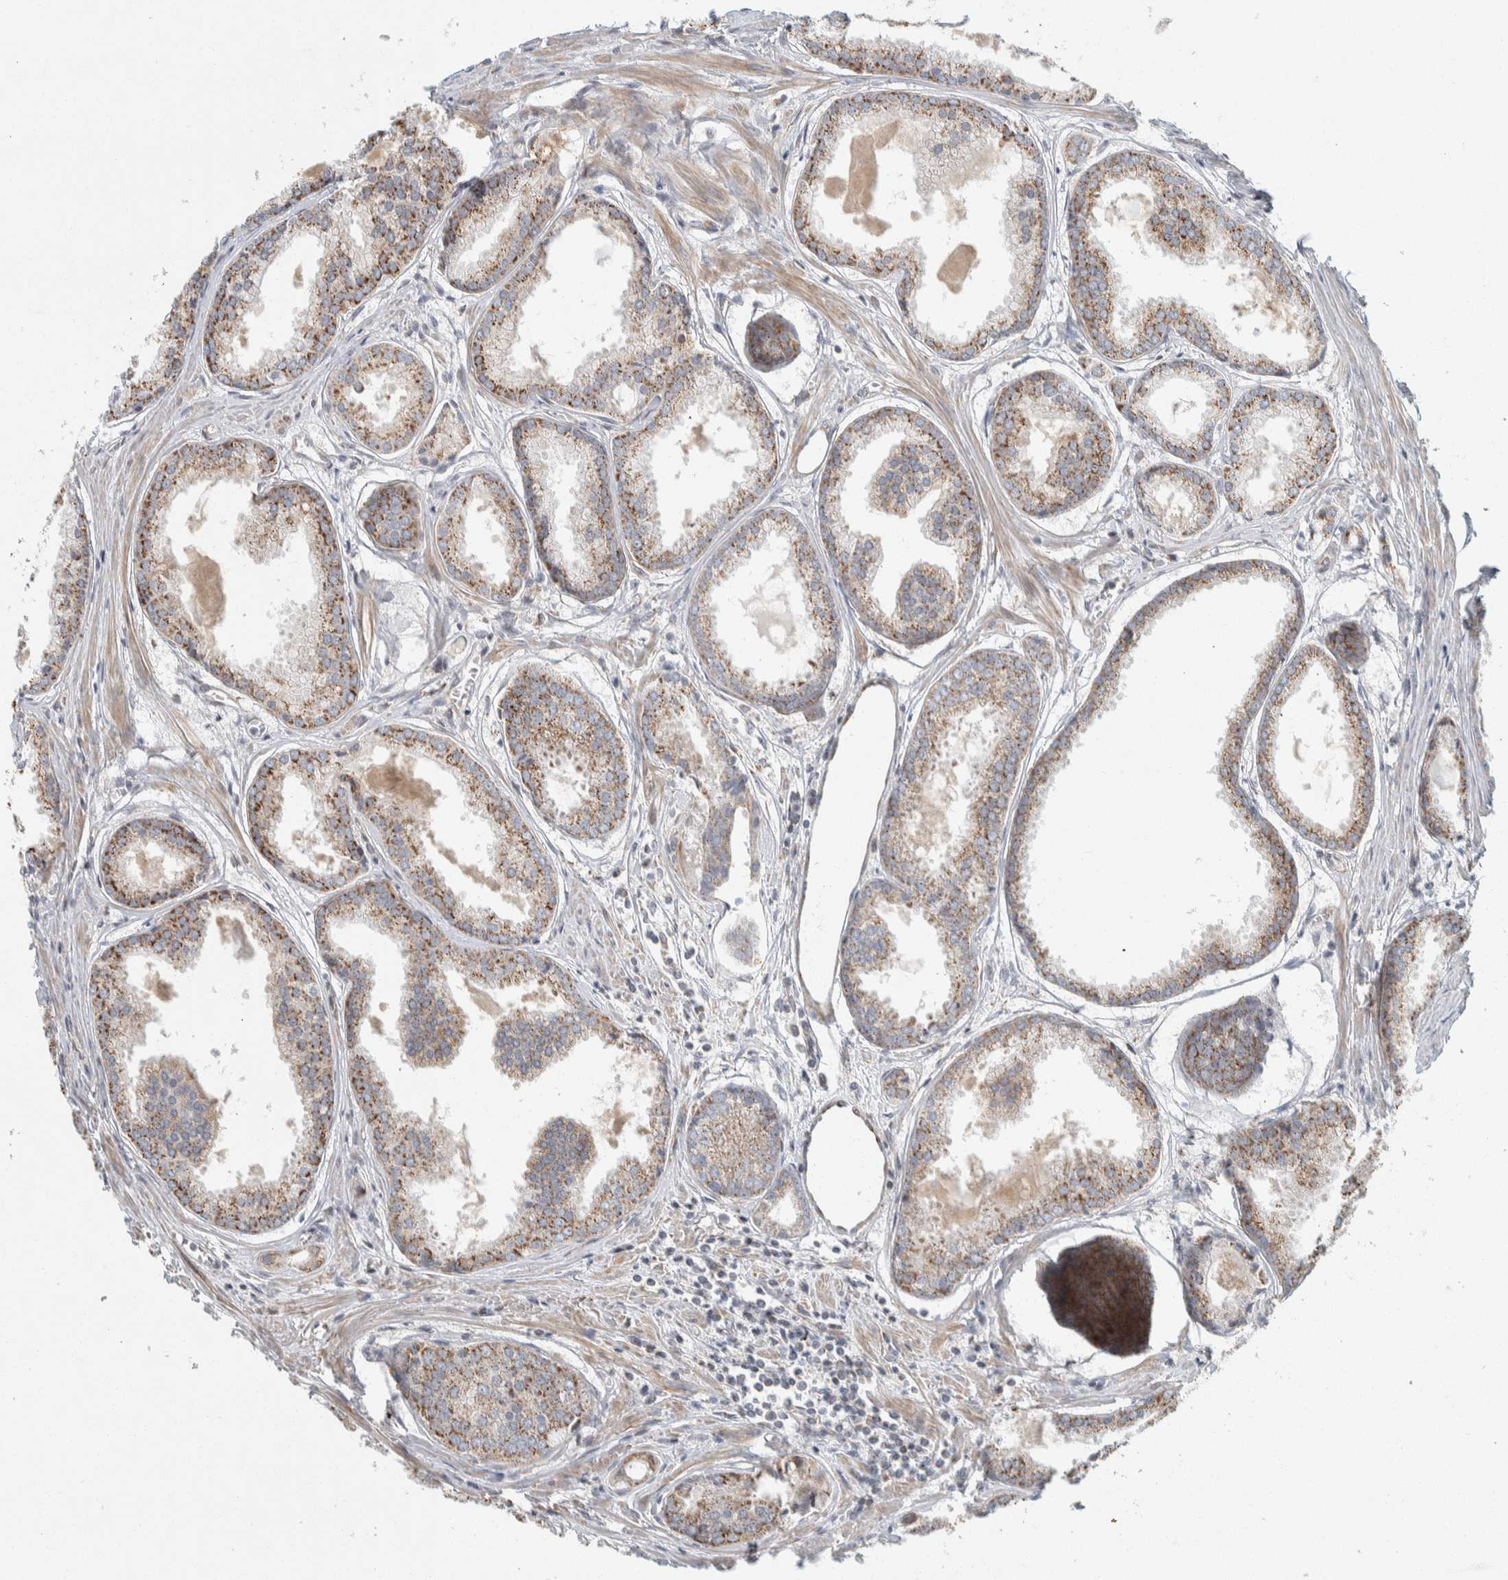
{"staining": {"intensity": "moderate", "quantity": ">75%", "location": "cytoplasmic/membranous"}, "tissue": "prostate cancer", "cell_type": "Tumor cells", "image_type": "cancer", "snomed": [{"axis": "morphology", "description": "Adenocarcinoma, Low grade"}, {"axis": "topography", "description": "Prostate"}], "caption": "The immunohistochemical stain labels moderate cytoplasmic/membranous expression in tumor cells of prostate cancer (adenocarcinoma (low-grade)) tissue.", "gene": "AFP", "patient": {"sex": "male", "age": 64}}